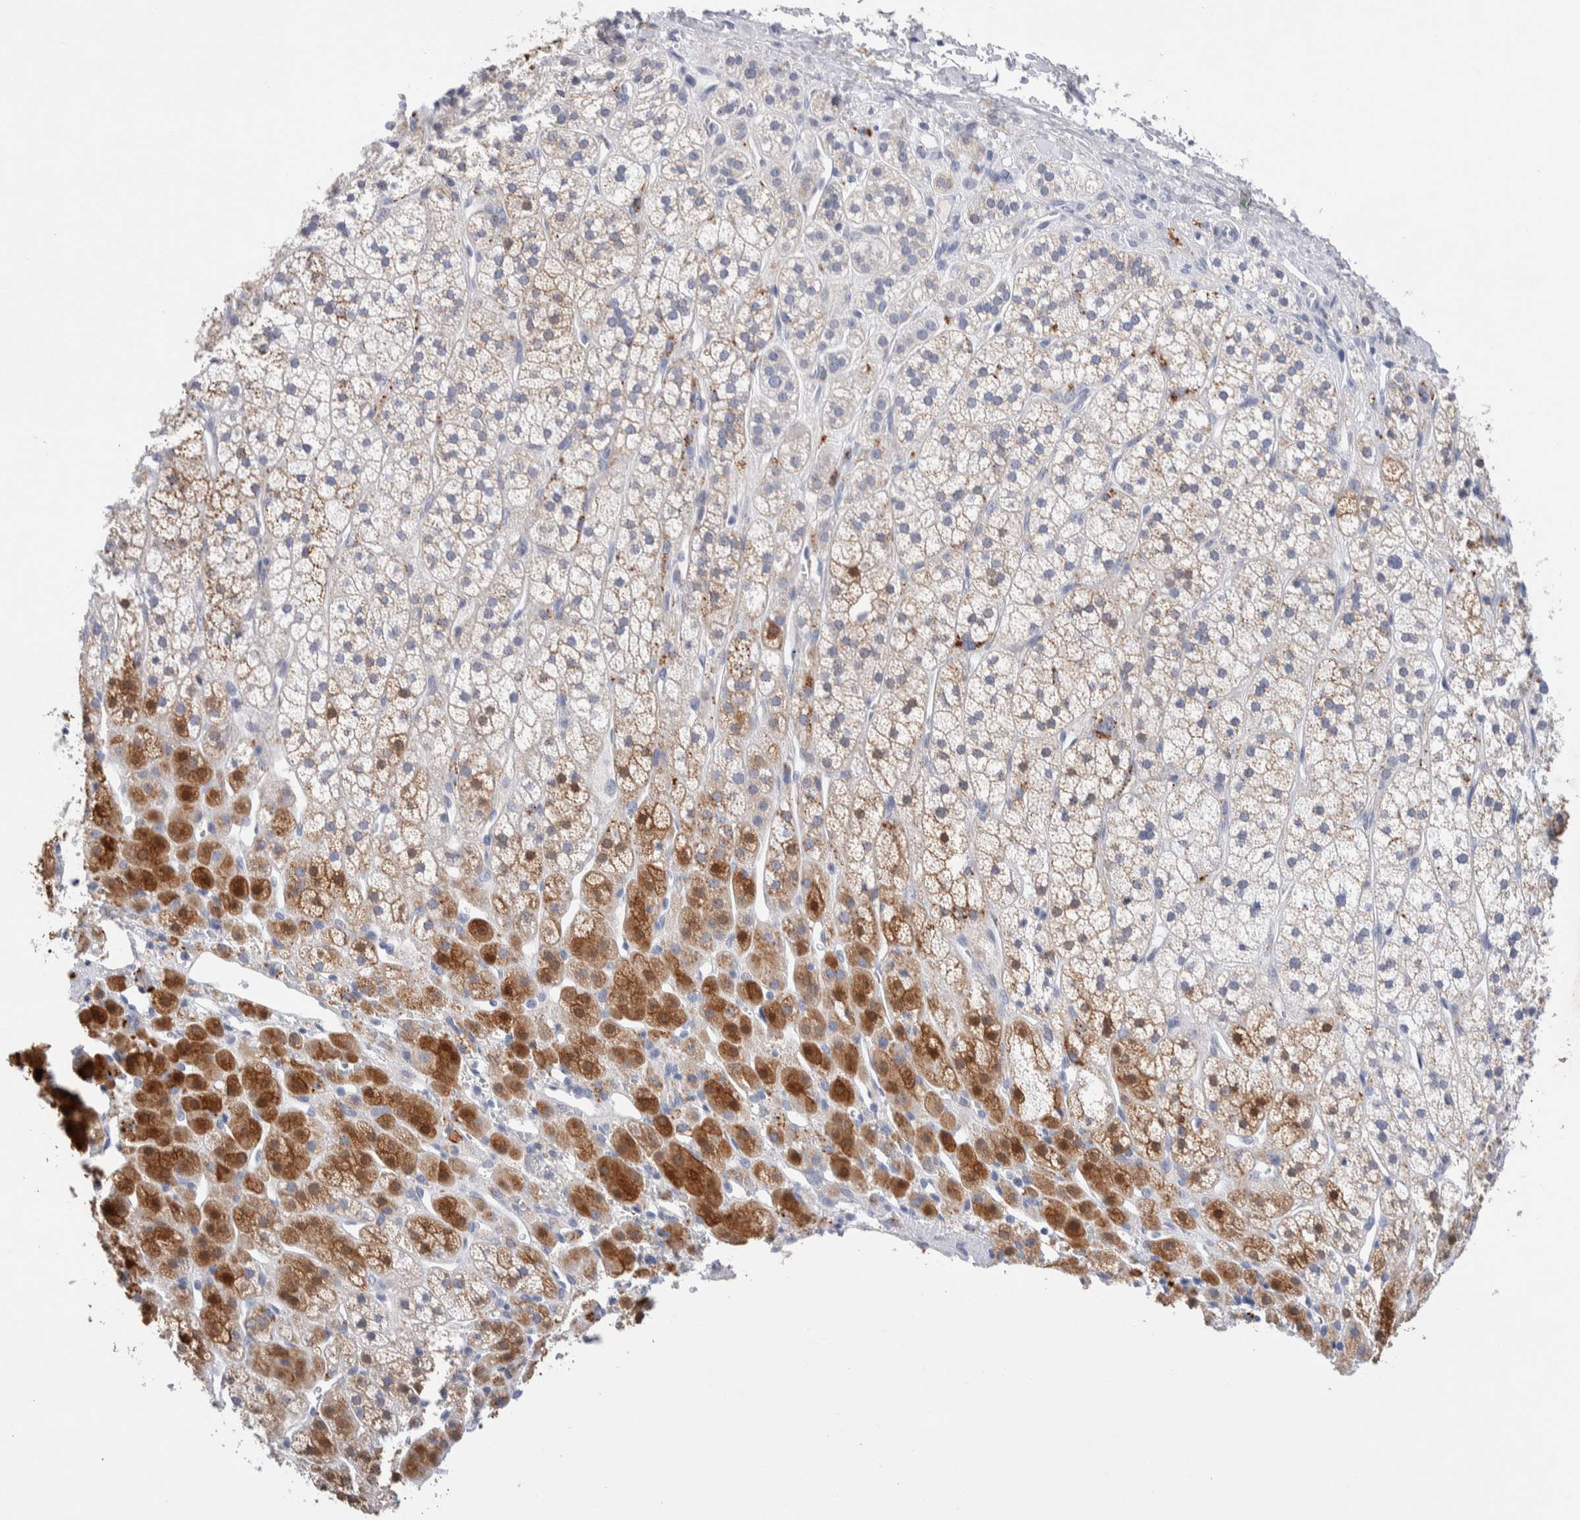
{"staining": {"intensity": "moderate", "quantity": ">75%", "location": "cytoplasmic/membranous,nuclear"}, "tissue": "adrenal gland", "cell_type": "Glandular cells", "image_type": "normal", "snomed": [{"axis": "morphology", "description": "Normal tissue, NOS"}, {"axis": "topography", "description": "Adrenal gland"}], "caption": "Immunohistochemical staining of normal human adrenal gland demonstrates >75% levels of moderate cytoplasmic/membranous,nuclear protein staining in about >75% of glandular cells. Nuclei are stained in blue.", "gene": "METRNL", "patient": {"sex": "male", "age": 56}}